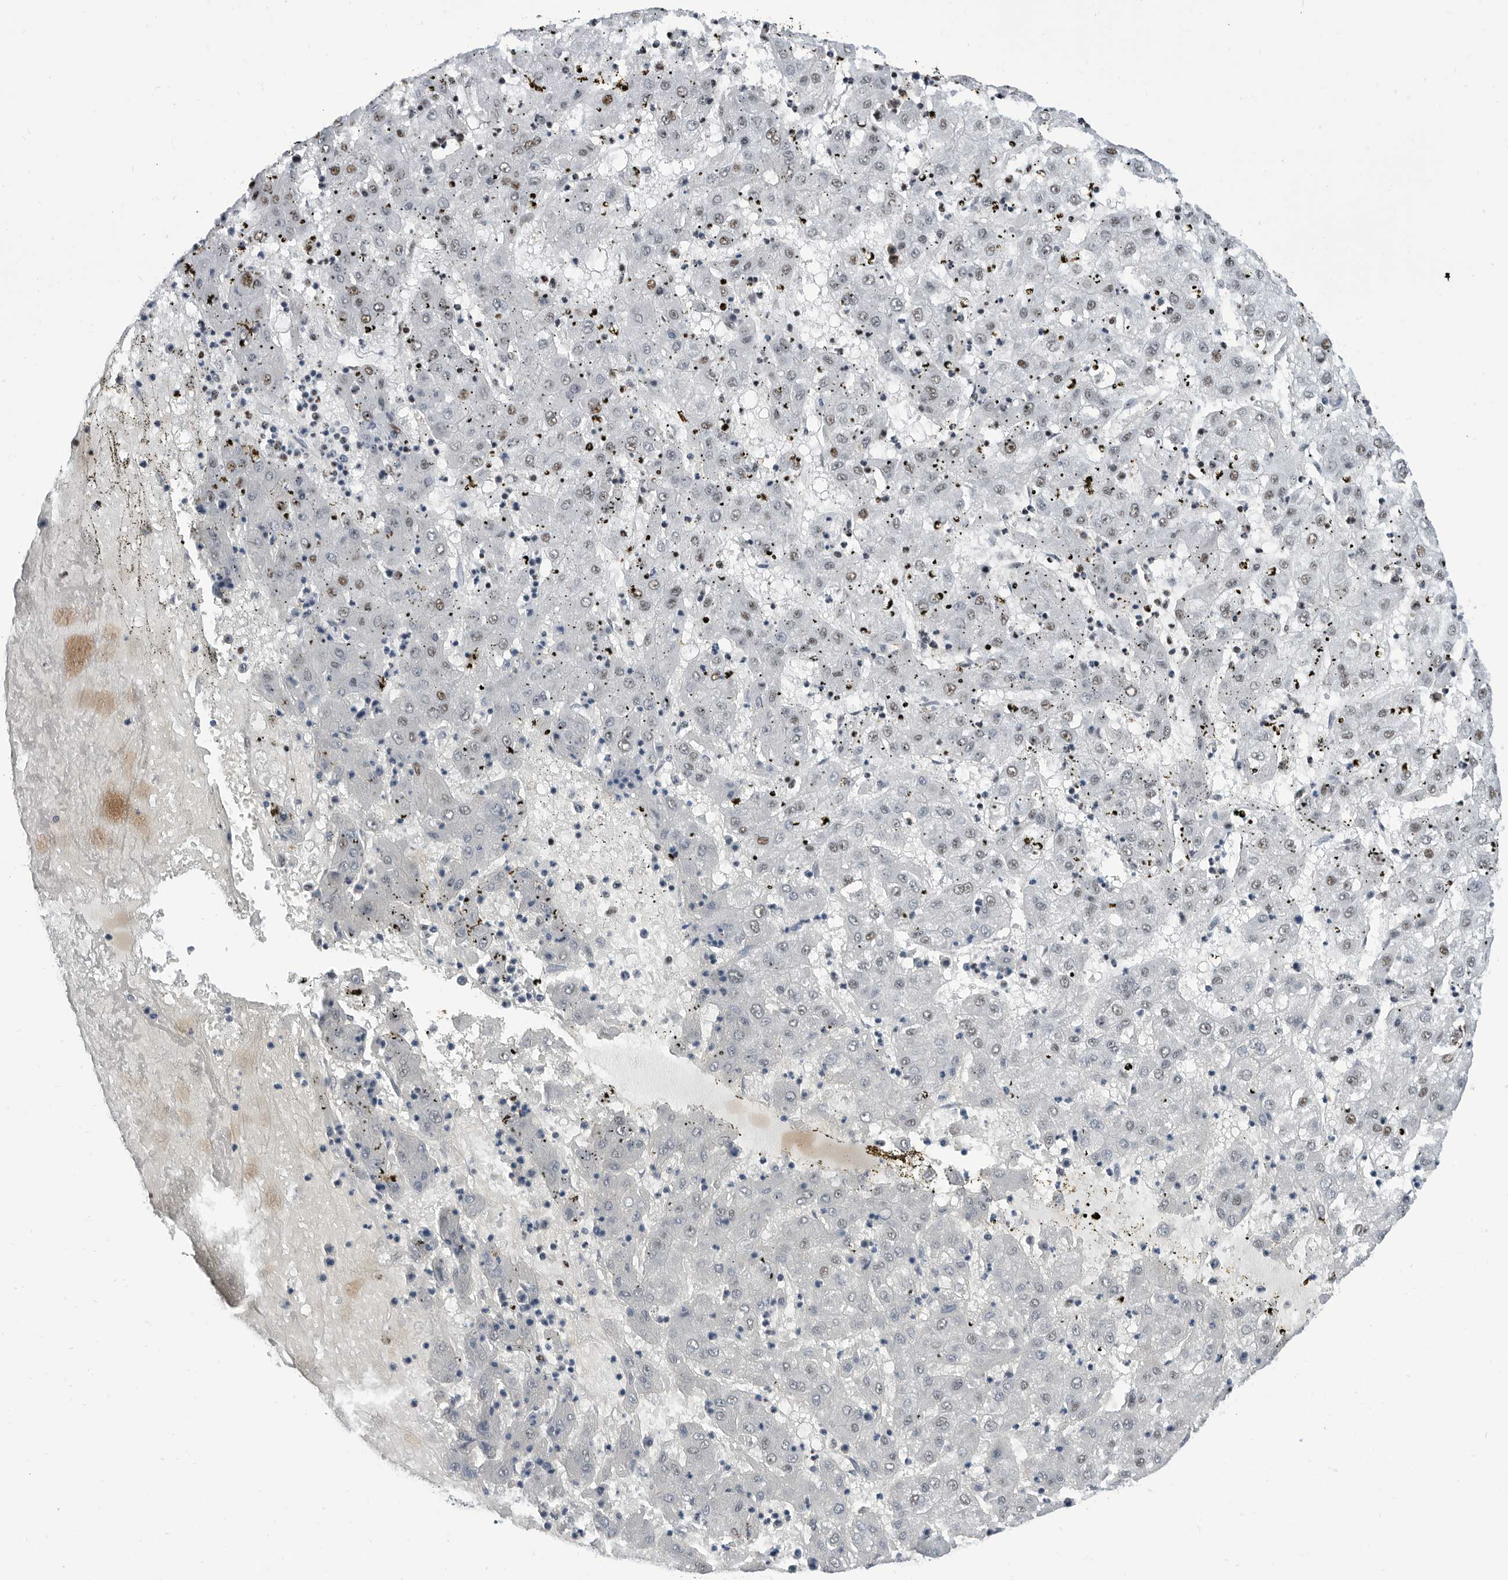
{"staining": {"intensity": "weak", "quantity": "<25%", "location": "nuclear"}, "tissue": "liver cancer", "cell_type": "Tumor cells", "image_type": "cancer", "snomed": [{"axis": "morphology", "description": "Carcinoma, Hepatocellular, NOS"}, {"axis": "topography", "description": "Liver"}], "caption": "This is a photomicrograph of immunohistochemistry staining of liver hepatocellular carcinoma, which shows no staining in tumor cells. (DAB (3,3'-diaminobenzidine) IHC, high magnification).", "gene": "SF3A1", "patient": {"sex": "male", "age": 72}}